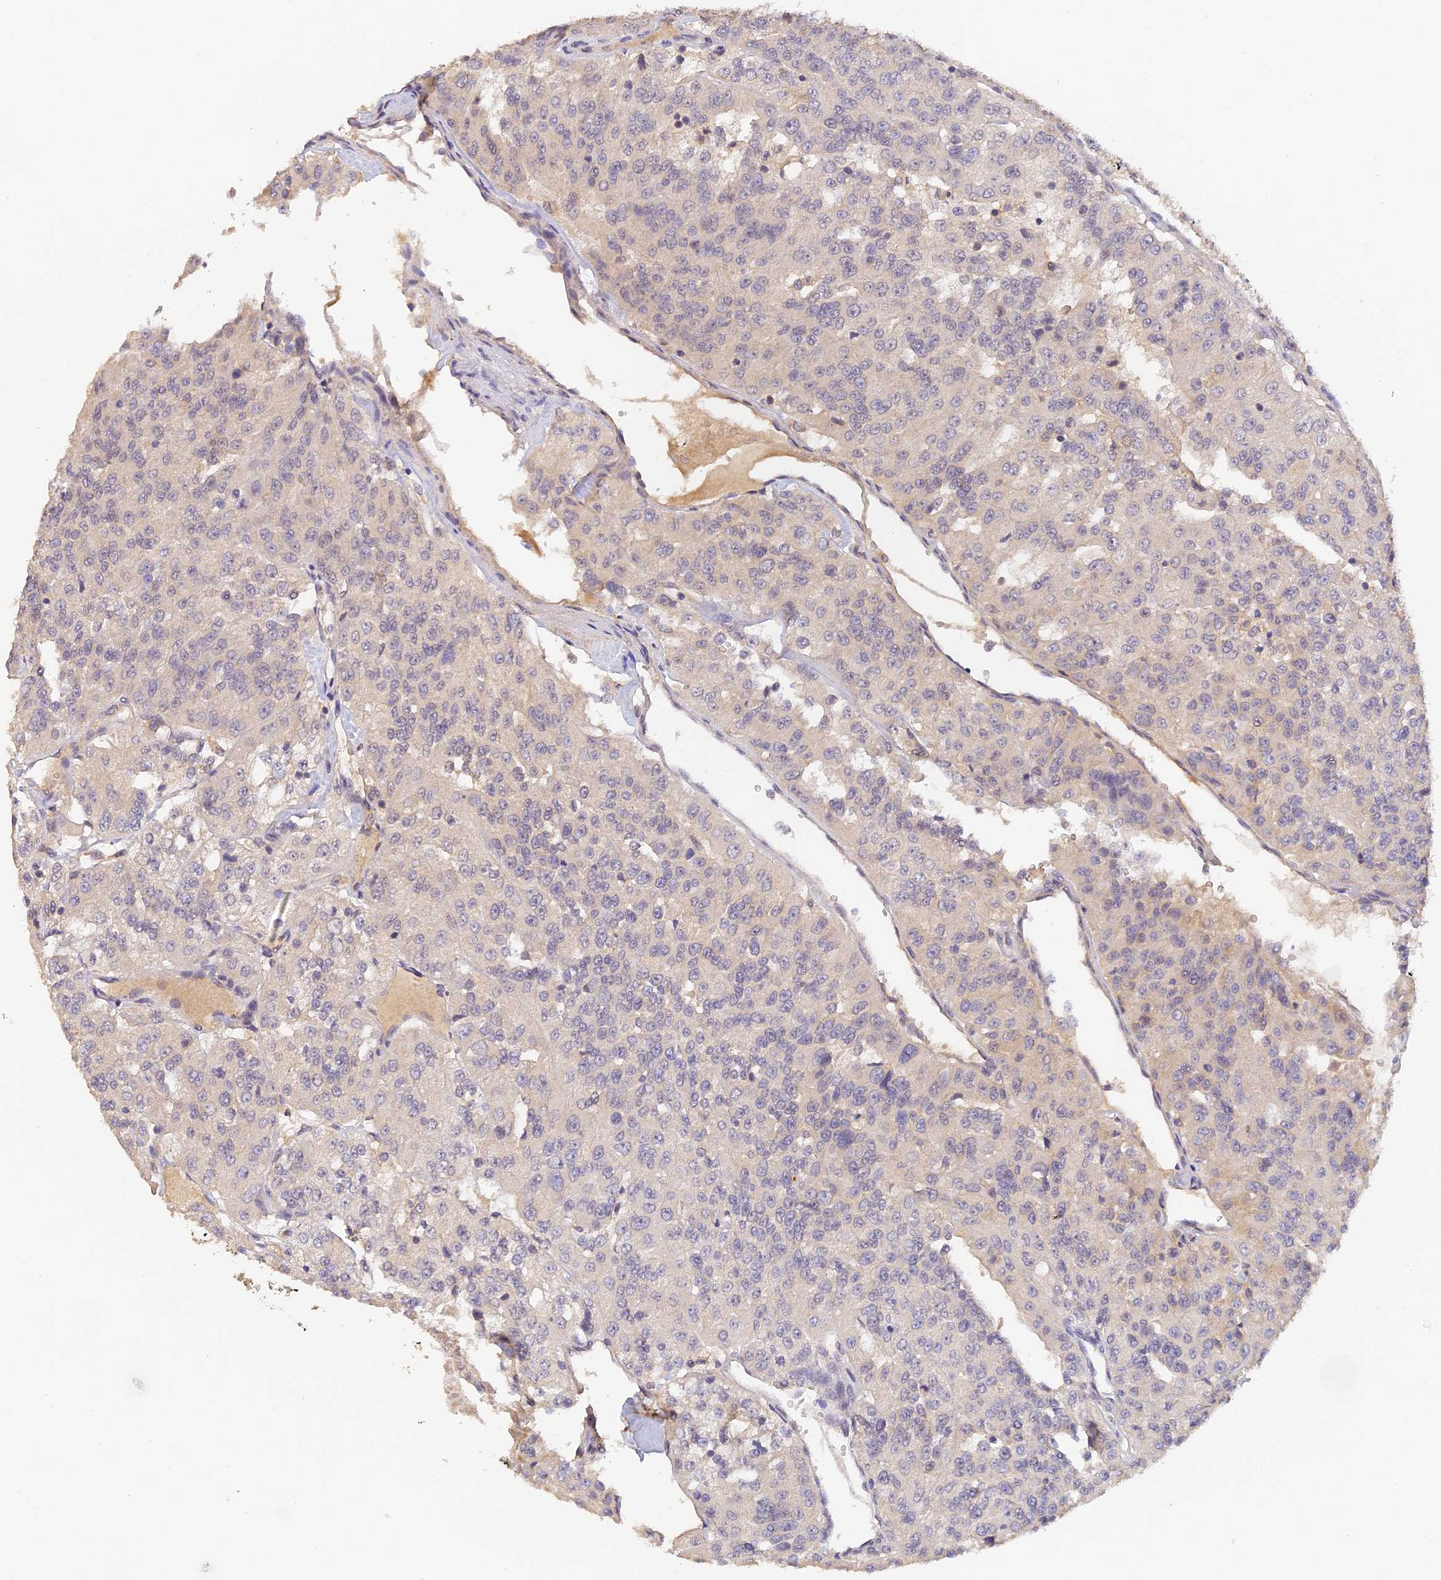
{"staining": {"intensity": "negative", "quantity": "none", "location": "none"}, "tissue": "renal cancer", "cell_type": "Tumor cells", "image_type": "cancer", "snomed": [{"axis": "morphology", "description": "Adenocarcinoma, NOS"}, {"axis": "topography", "description": "Kidney"}], "caption": "Renal cancer (adenocarcinoma) stained for a protein using immunohistochemistry (IHC) displays no expression tumor cells.", "gene": "ZNF436", "patient": {"sex": "female", "age": 63}}